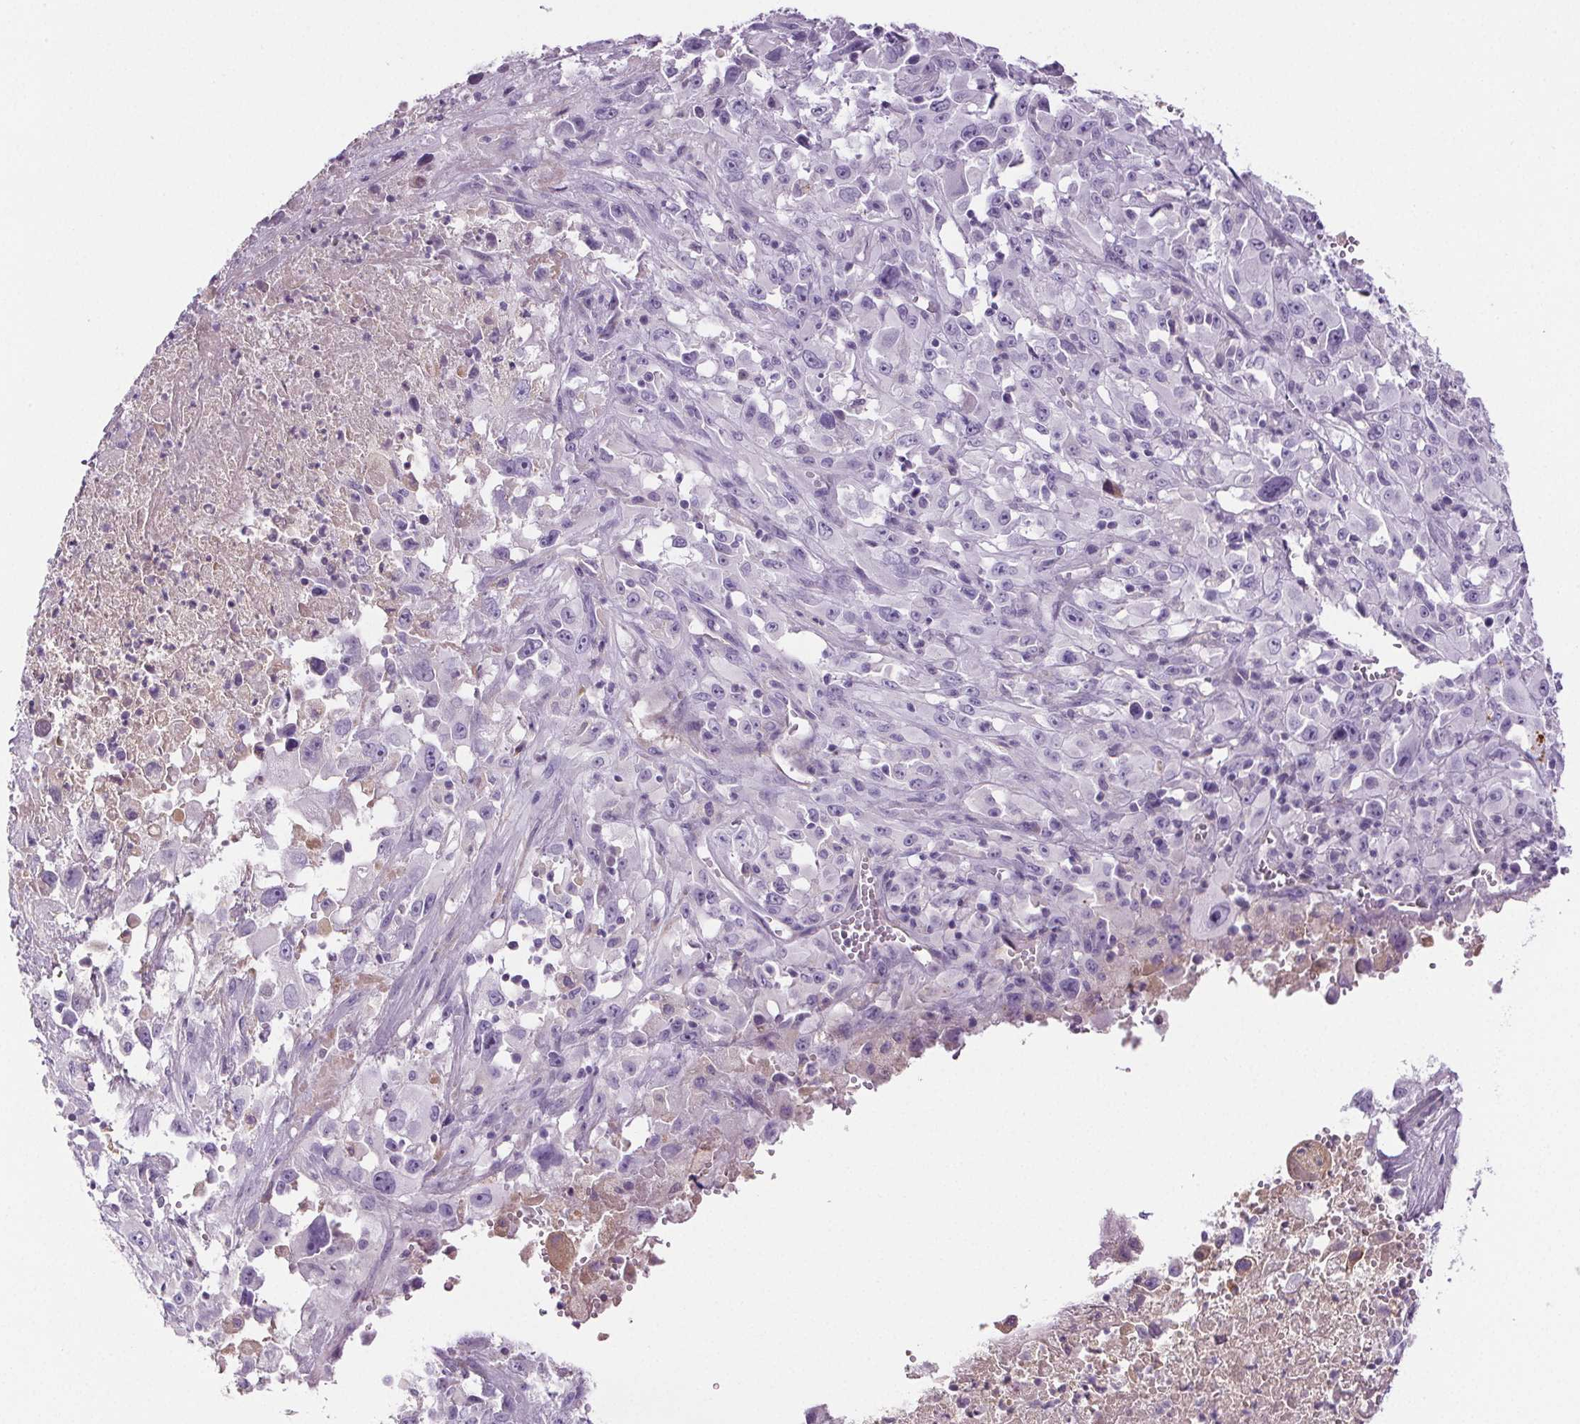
{"staining": {"intensity": "negative", "quantity": "none", "location": "none"}, "tissue": "melanoma", "cell_type": "Tumor cells", "image_type": "cancer", "snomed": [{"axis": "morphology", "description": "Malignant melanoma, Metastatic site"}, {"axis": "topography", "description": "Soft tissue"}], "caption": "Immunohistochemistry (IHC) of human malignant melanoma (metastatic site) demonstrates no staining in tumor cells.", "gene": "CD5L", "patient": {"sex": "male", "age": 50}}